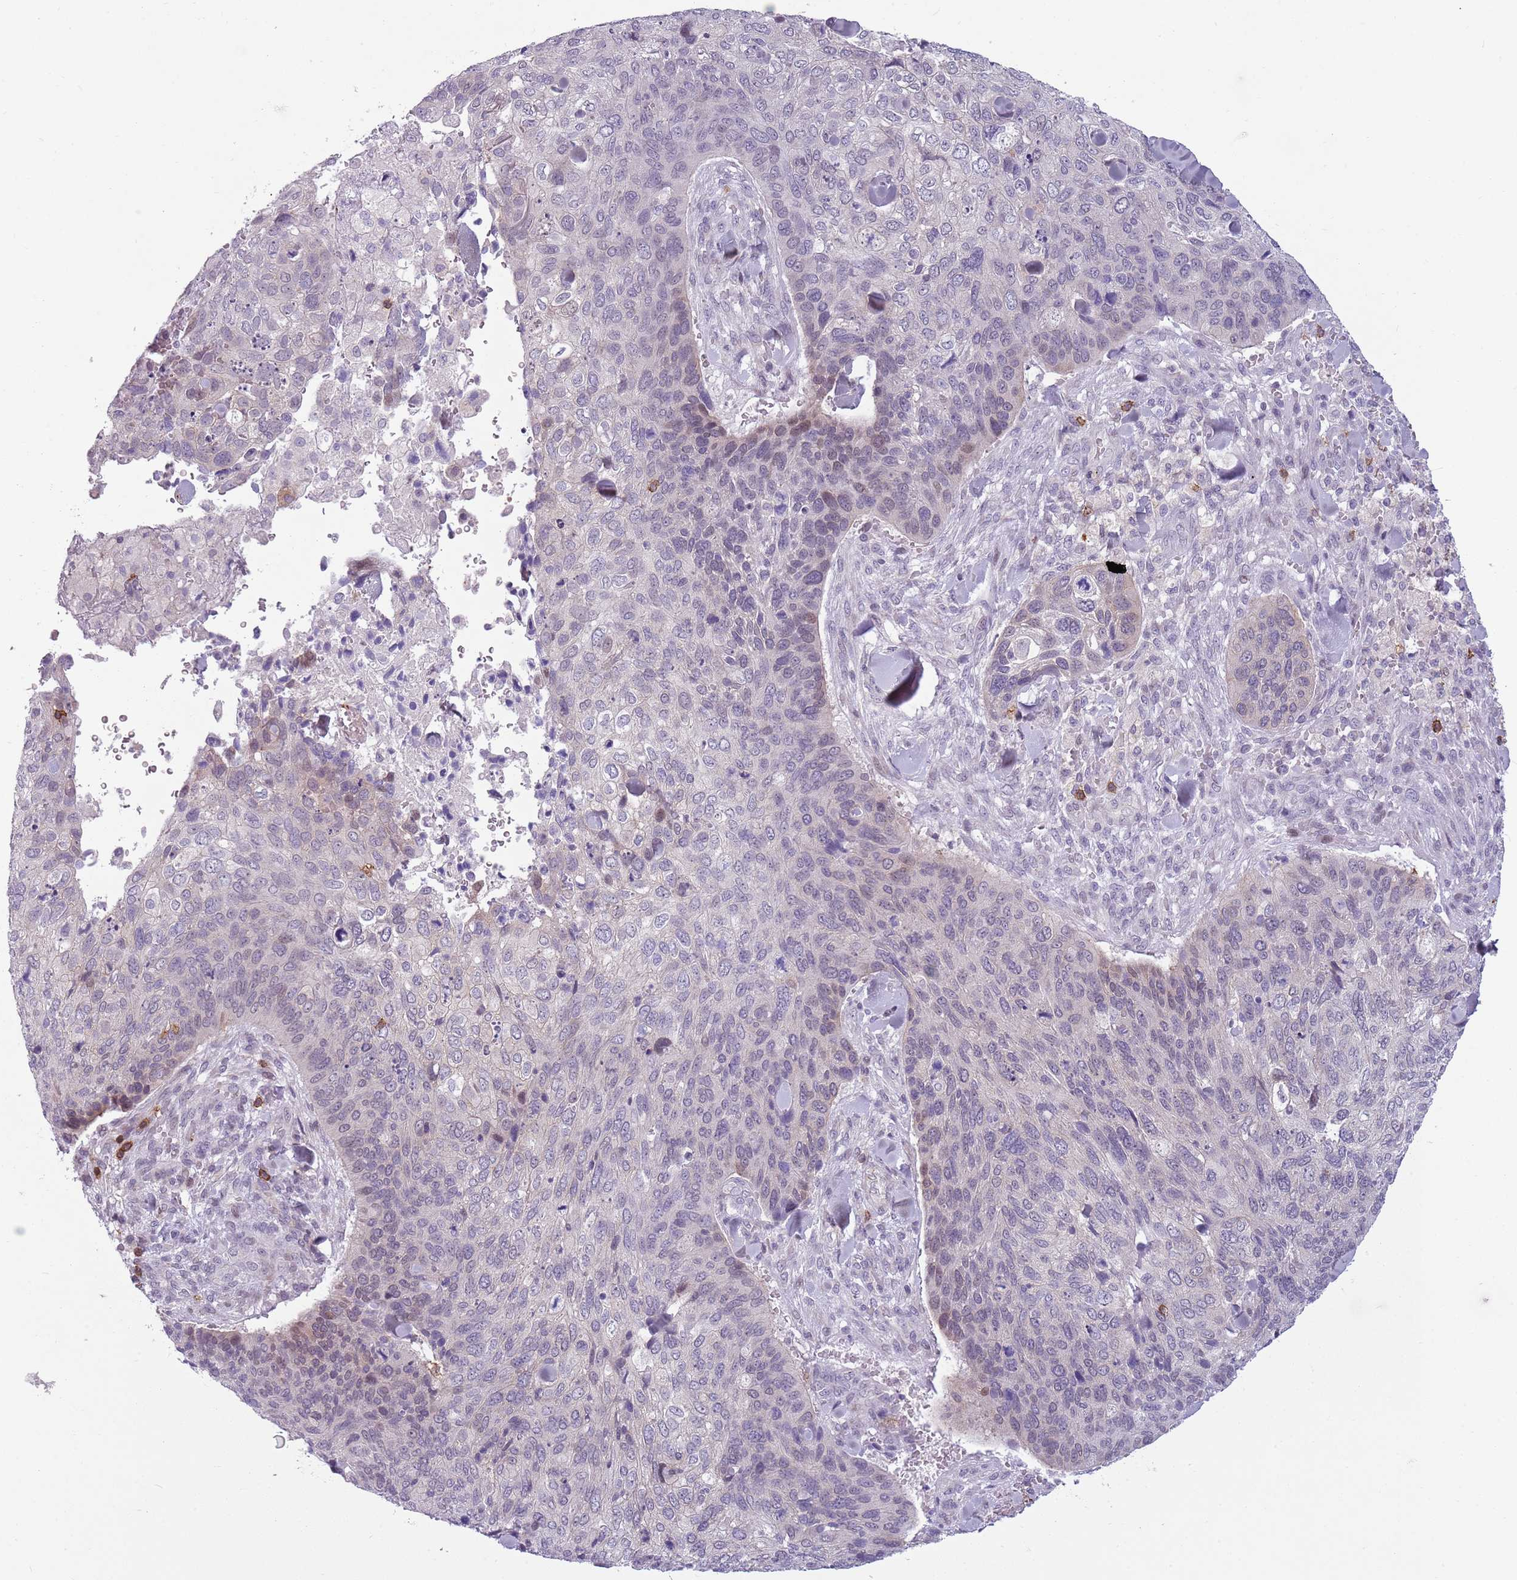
{"staining": {"intensity": "weak", "quantity": "<25%", "location": "nuclear"}, "tissue": "skin cancer", "cell_type": "Tumor cells", "image_type": "cancer", "snomed": [{"axis": "morphology", "description": "Basal cell carcinoma"}, {"axis": "topography", "description": "Skin"}], "caption": "Immunohistochemistry (IHC) photomicrograph of neoplastic tissue: human skin cancer (basal cell carcinoma) stained with DAB (3,3'-diaminobenzidine) exhibits no significant protein positivity in tumor cells.", "gene": "ZNF583", "patient": {"sex": "female", "age": 74}}